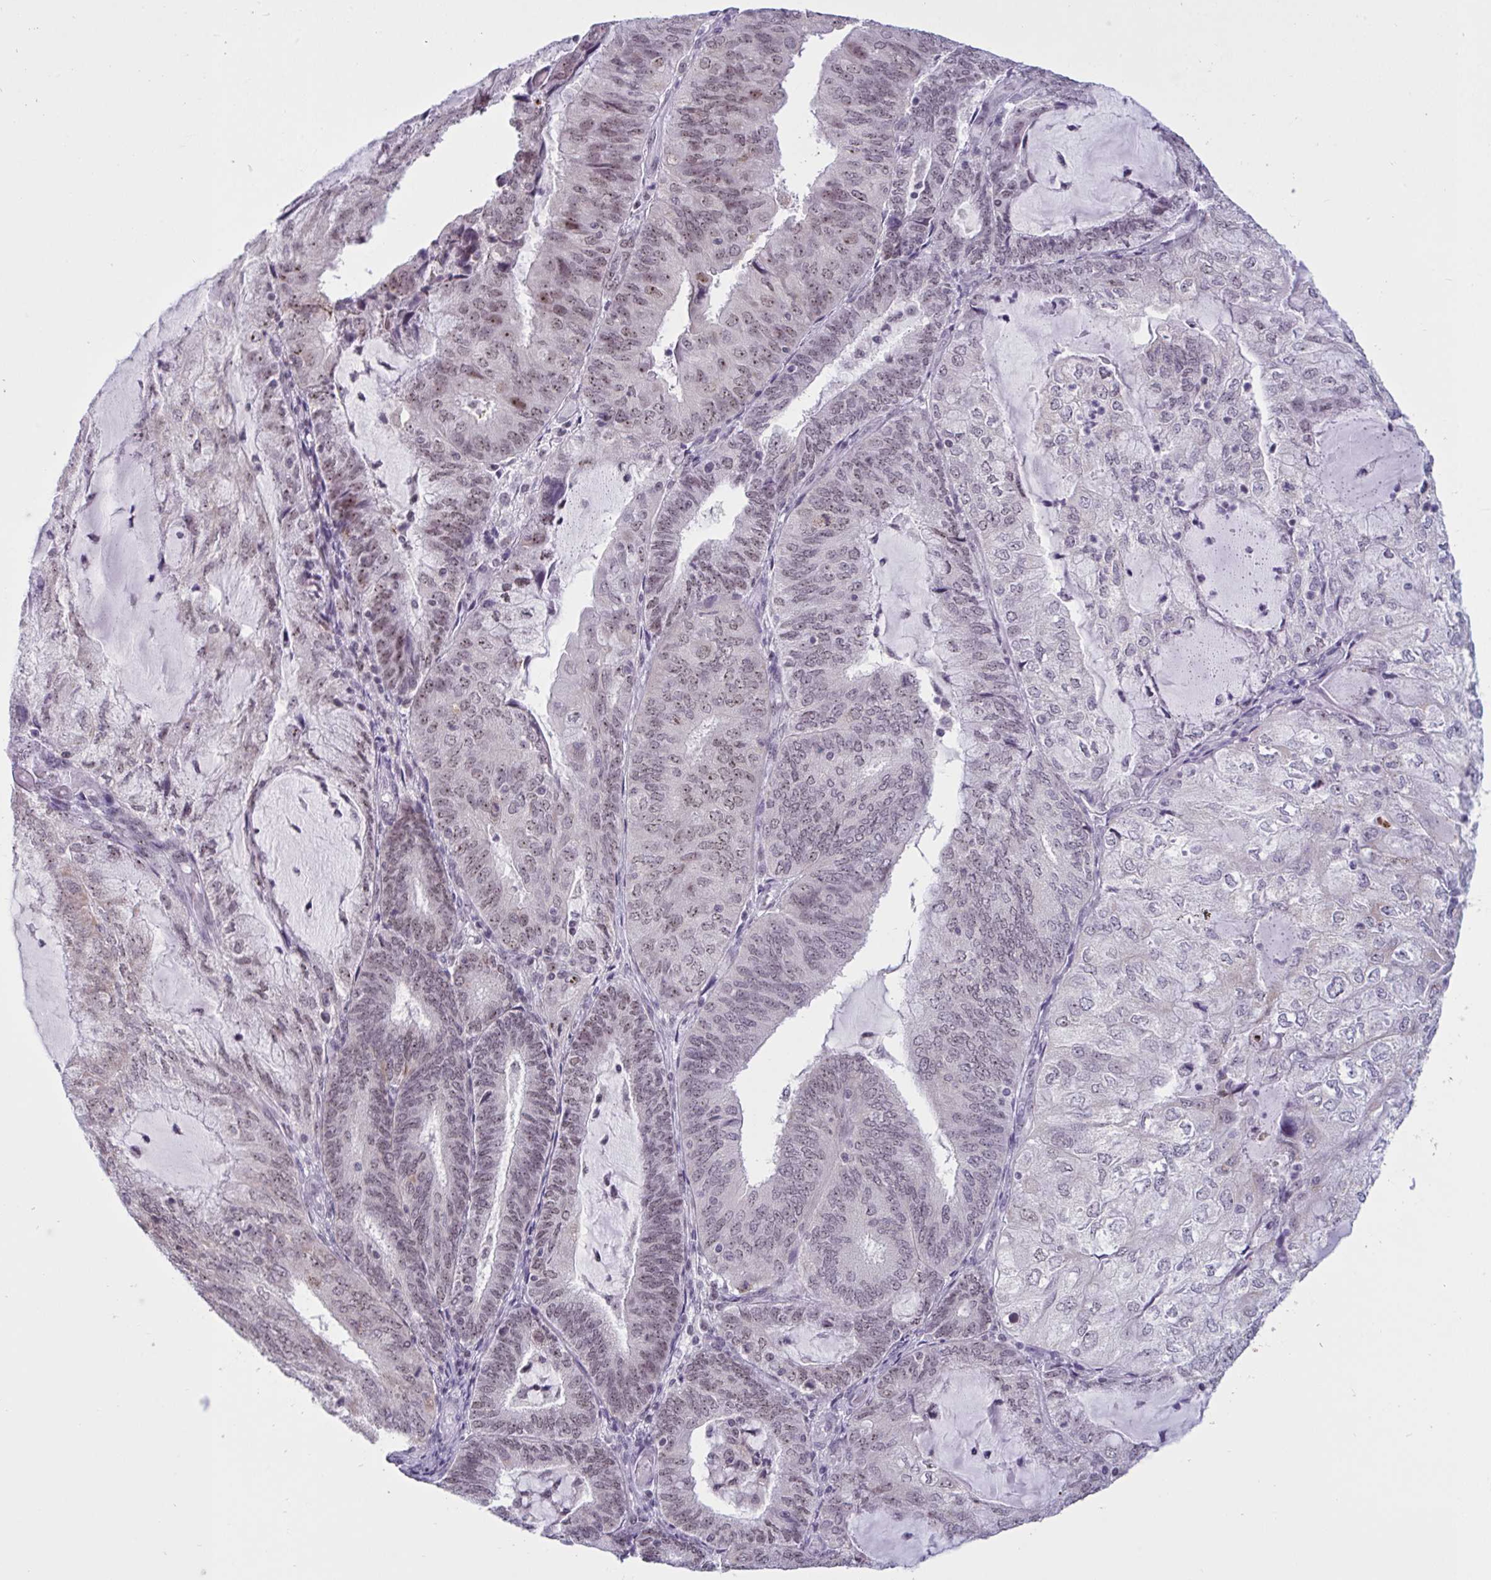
{"staining": {"intensity": "weak", "quantity": ">75%", "location": "nuclear"}, "tissue": "endometrial cancer", "cell_type": "Tumor cells", "image_type": "cancer", "snomed": [{"axis": "morphology", "description": "Adenocarcinoma, NOS"}, {"axis": "topography", "description": "Endometrium"}], "caption": "This is a photomicrograph of IHC staining of endometrial adenocarcinoma, which shows weak staining in the nuclear of tumor cells.", "gene": "TGM6", "patient": {"sex": "female", "age": 81}}